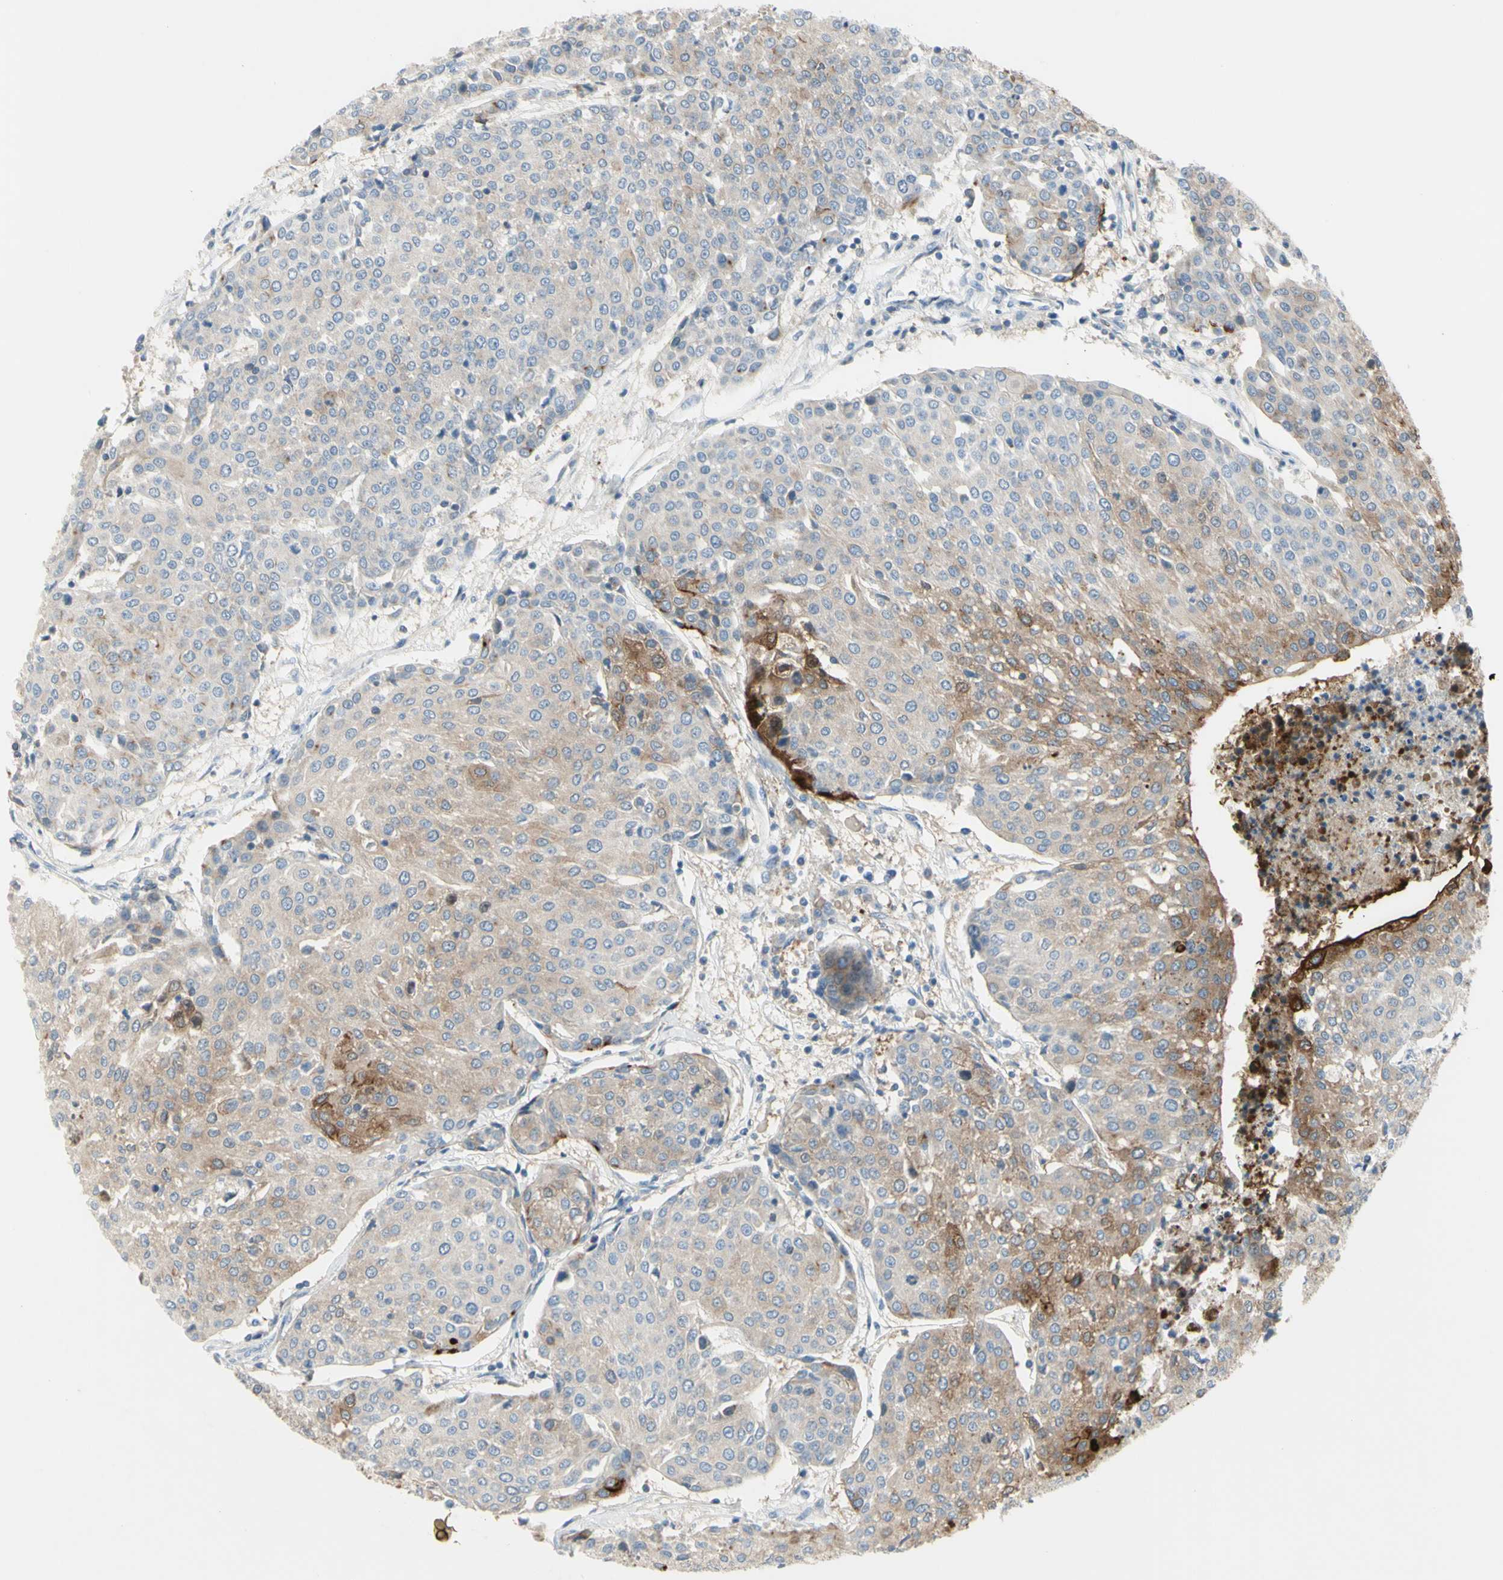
{"staining": {"intensity": "weak", "quantity": ">75%", "location": "cytoplasmic/membranous"}, "tissue": "urothelial cancer", "cell_type": "Tumor cells", "image_type": "cancer", "snomed": [{"axis": "morphology", "description": "Urothelial carcinoma, High grade"}, {"axis": "topography", "description": "Urinary bladder"}], "caption": "Weak cytoplasmic/membranous protein staining is present in approximately >75% of tumor cells in high-grade urothelial carcinoma. Nuclei are stained in blue.", "gene": "MUC1", "patient": {"sex": "female", "age": 85}}